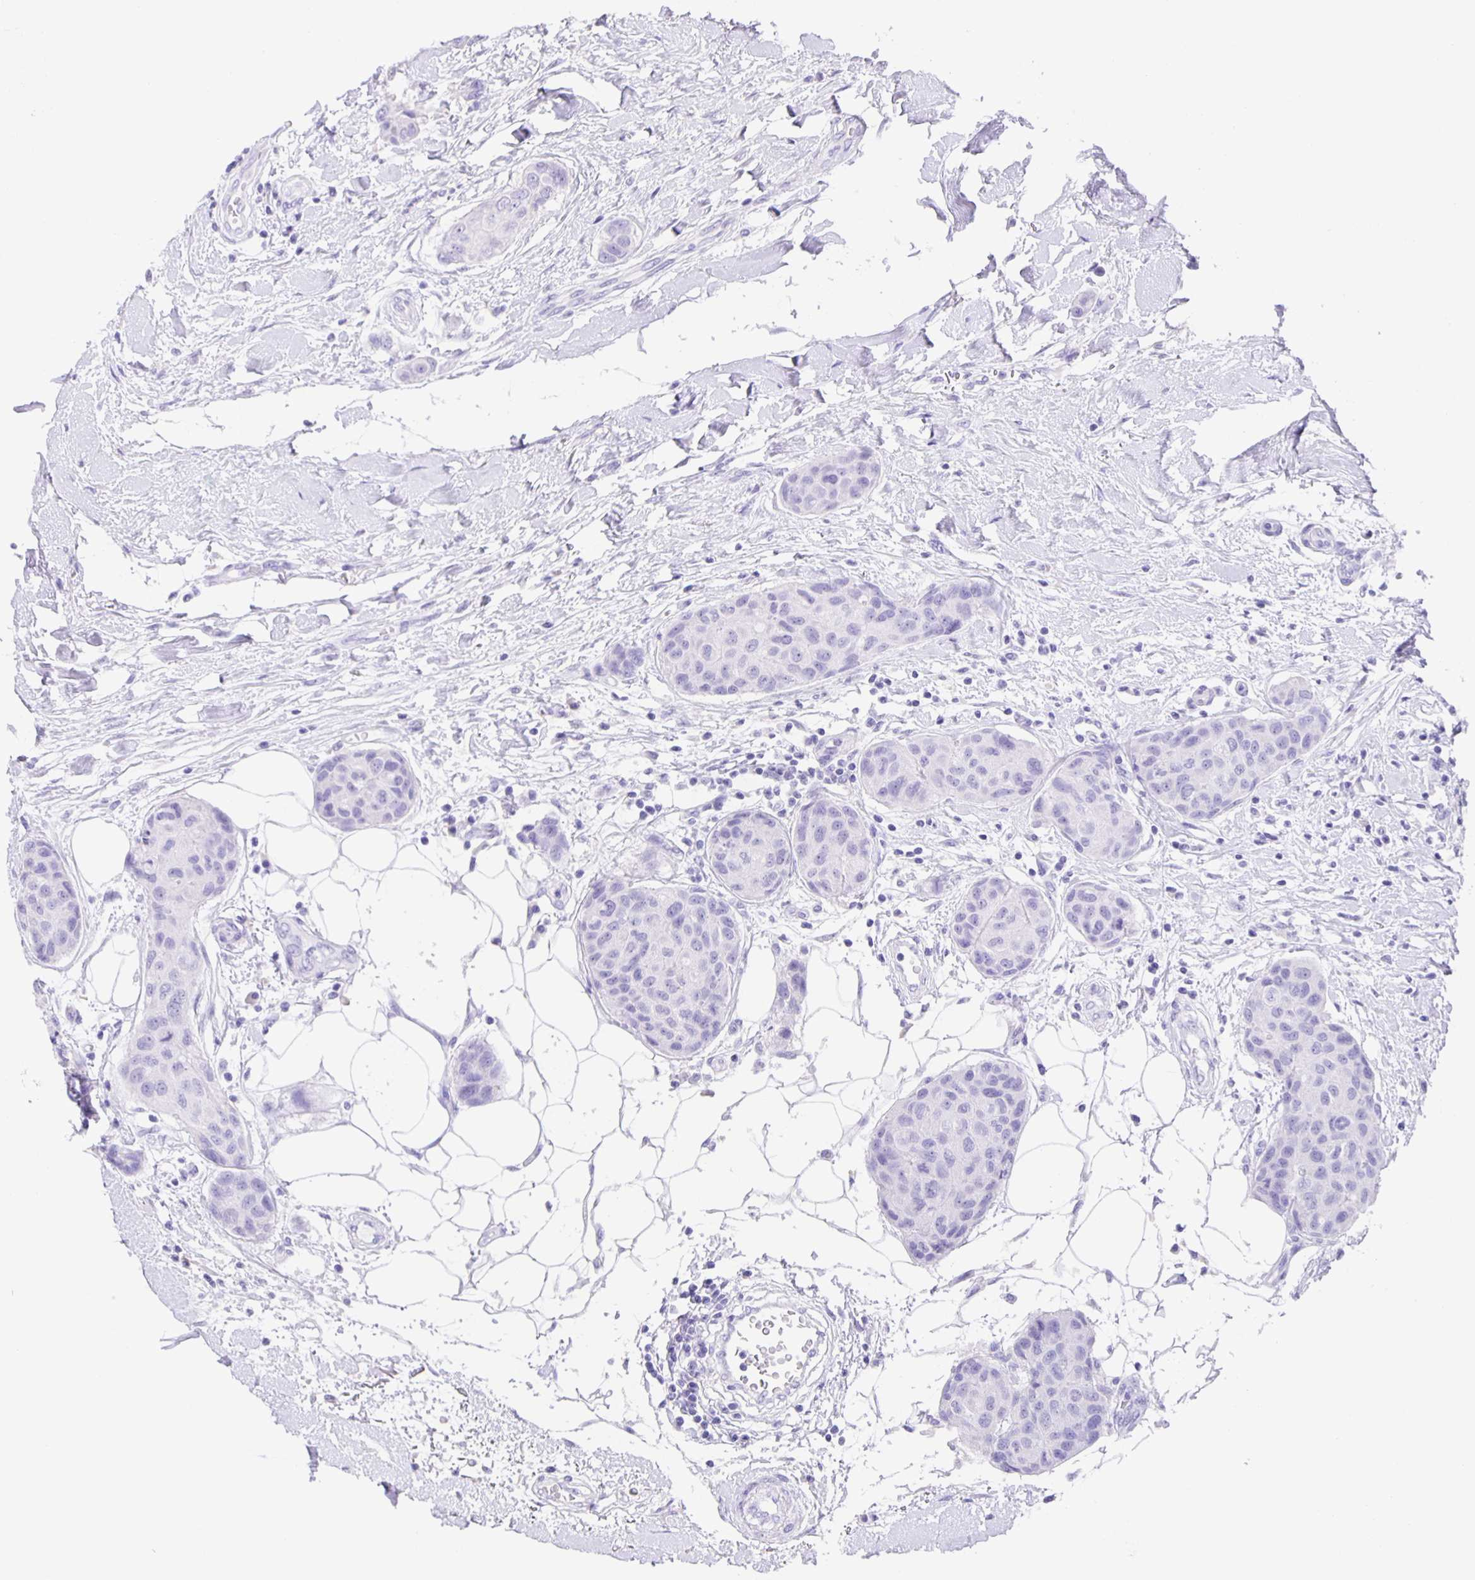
{"staining": {"intensity": "negative", "quantity": "none", "location": "none"}, "tissue": "breast cancer", "cell_type": "Tumor cells", "image_type": "cancer", "snomed": [{"axis": "morphology", "description": "Duct carcinoma"}, {"axis": "topography", "description": "Breast"}, {"axis": "topography", "description": "Lymph node"}], "caption": "A histopathology image of intraductal carcinoma (breast) stained for a protein exhibits no brown staining in tumor cells.", "gene": "GUCA2A", "patient": {"sex": "female", "age": 80}}